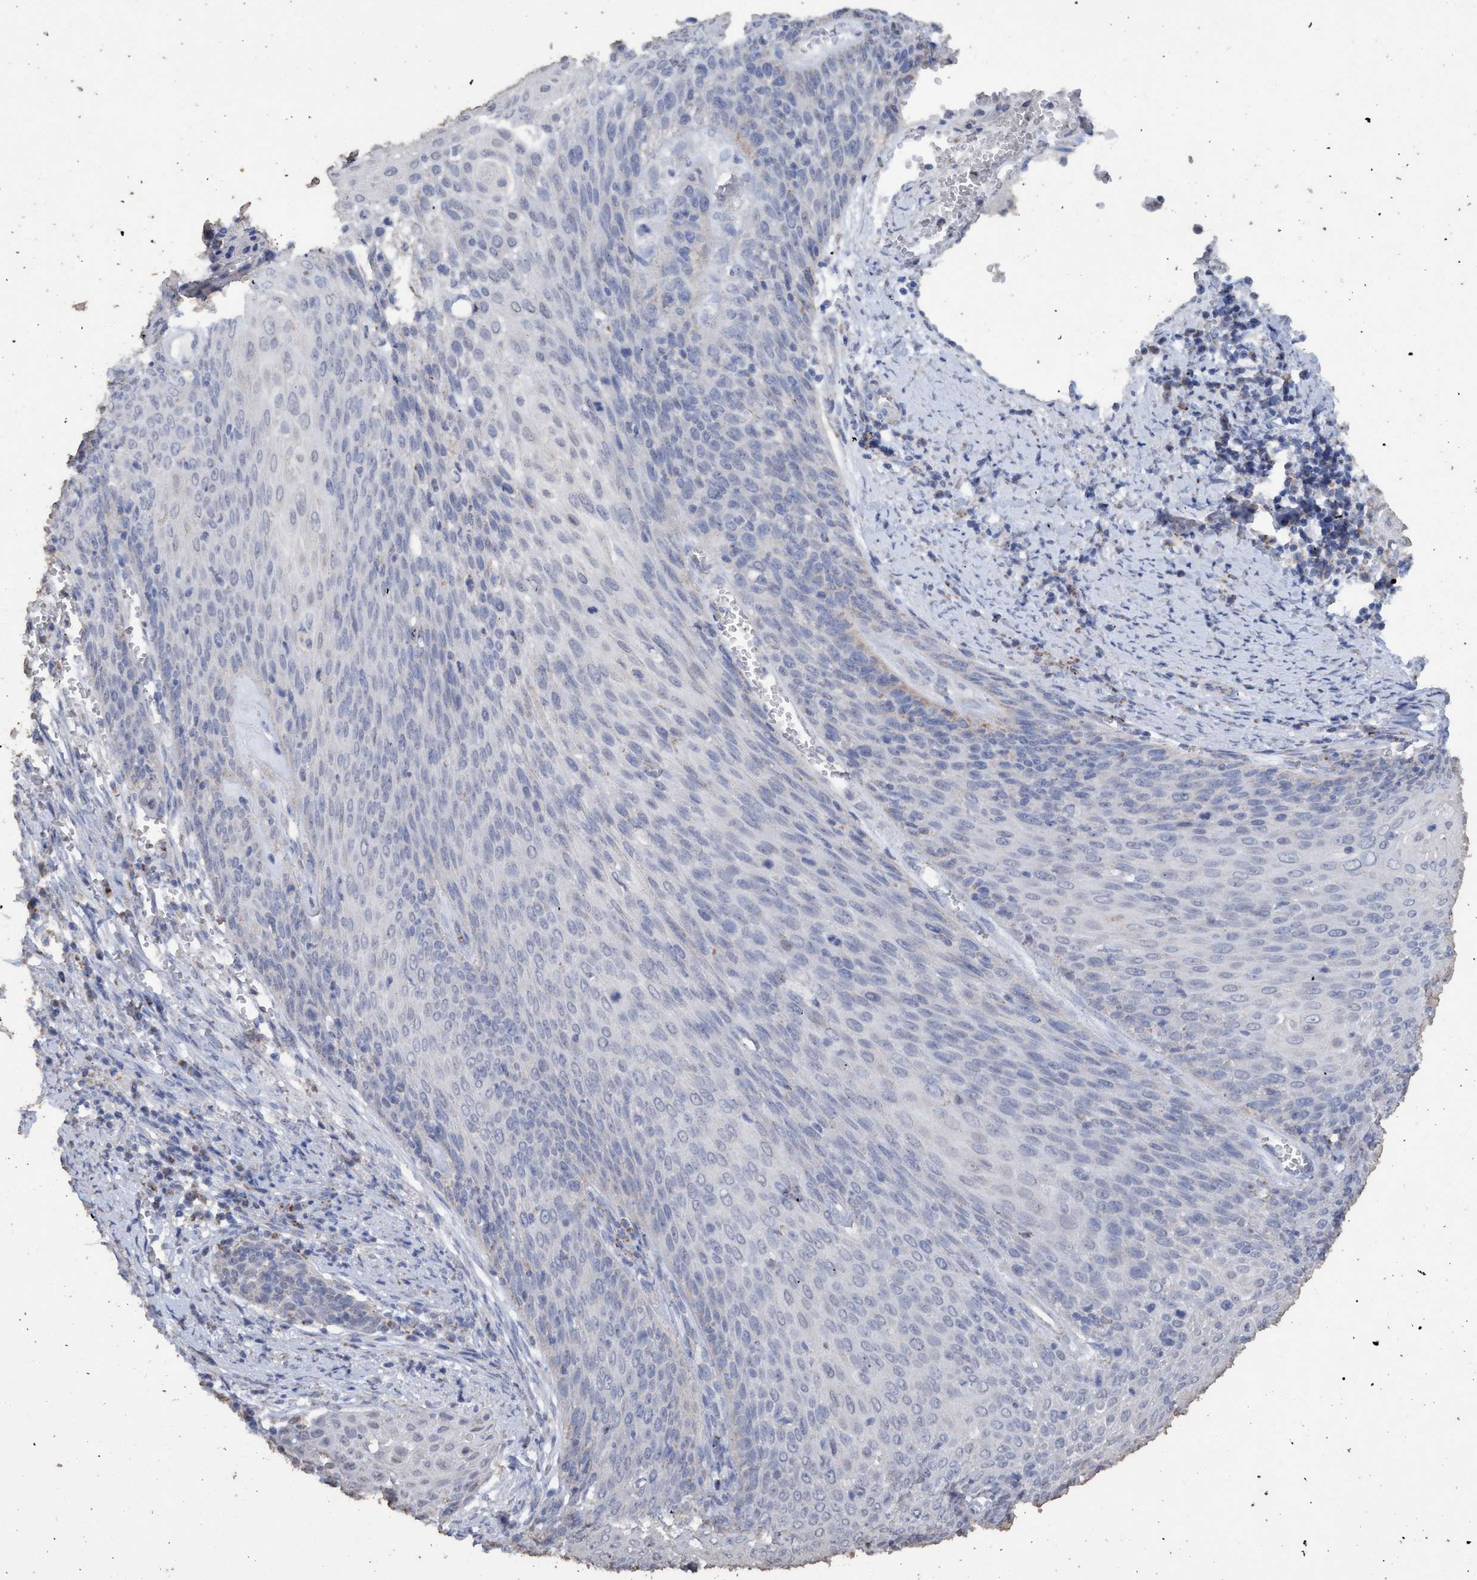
{"staining": {"intensity": "negative", "quantity": "none", "location": "none"}, "tissue": "cervical cancer", "cell_type": "Tumor cells", "image_type": "cancer", "snomed": [{"axis": "morphology", "description": "Squamous cell carcinoma, NOS"}, {"axis": "topography", "description": "Cervix"}], "caption": "Immunohistochemical staining of human cervical squamous cell carcinoma reveals no significant positivity in tumor cells.", "gene": "RSAD1", "patient": {"sex": "female", "age": 39}}